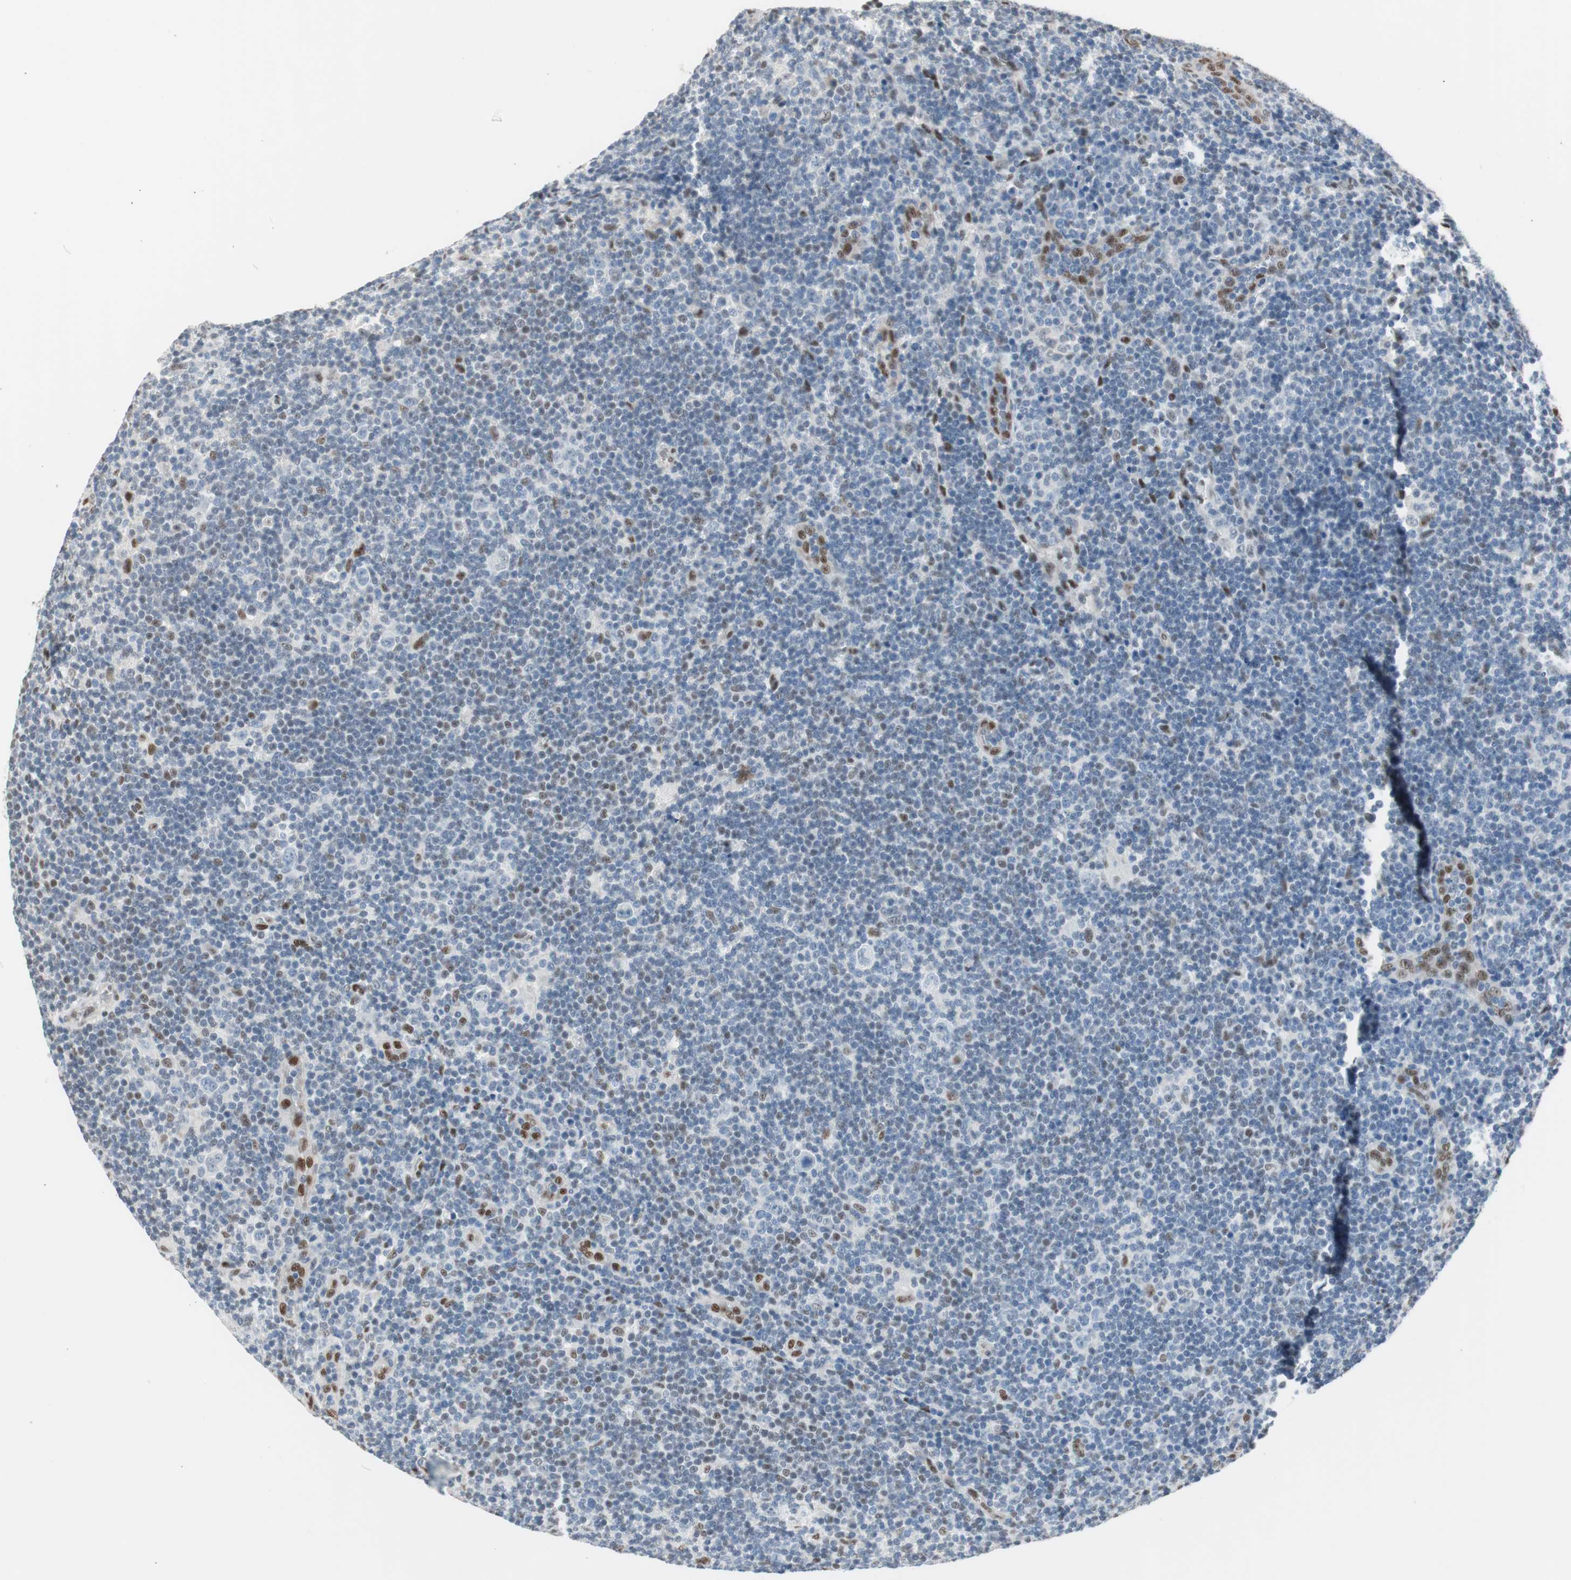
{"staining": {"intensity": "weak", "quantity": "<25%", "location": "nuclear"}, "tissue": "lymphoma", "cell_type": "Tumor cells", "image_type": "cancer", "snomed": [{"axis": "morphology", "description": "Hodgkin's disease, NOS"}, {"axis": "topography", "description": "Lymph node"}], "caption": "A micrograph of lymphoma stained for a protein demonstrates no brown staining in tumor cells.", "gene": "PML", "patient": {"sex": "female", "age": 57}}